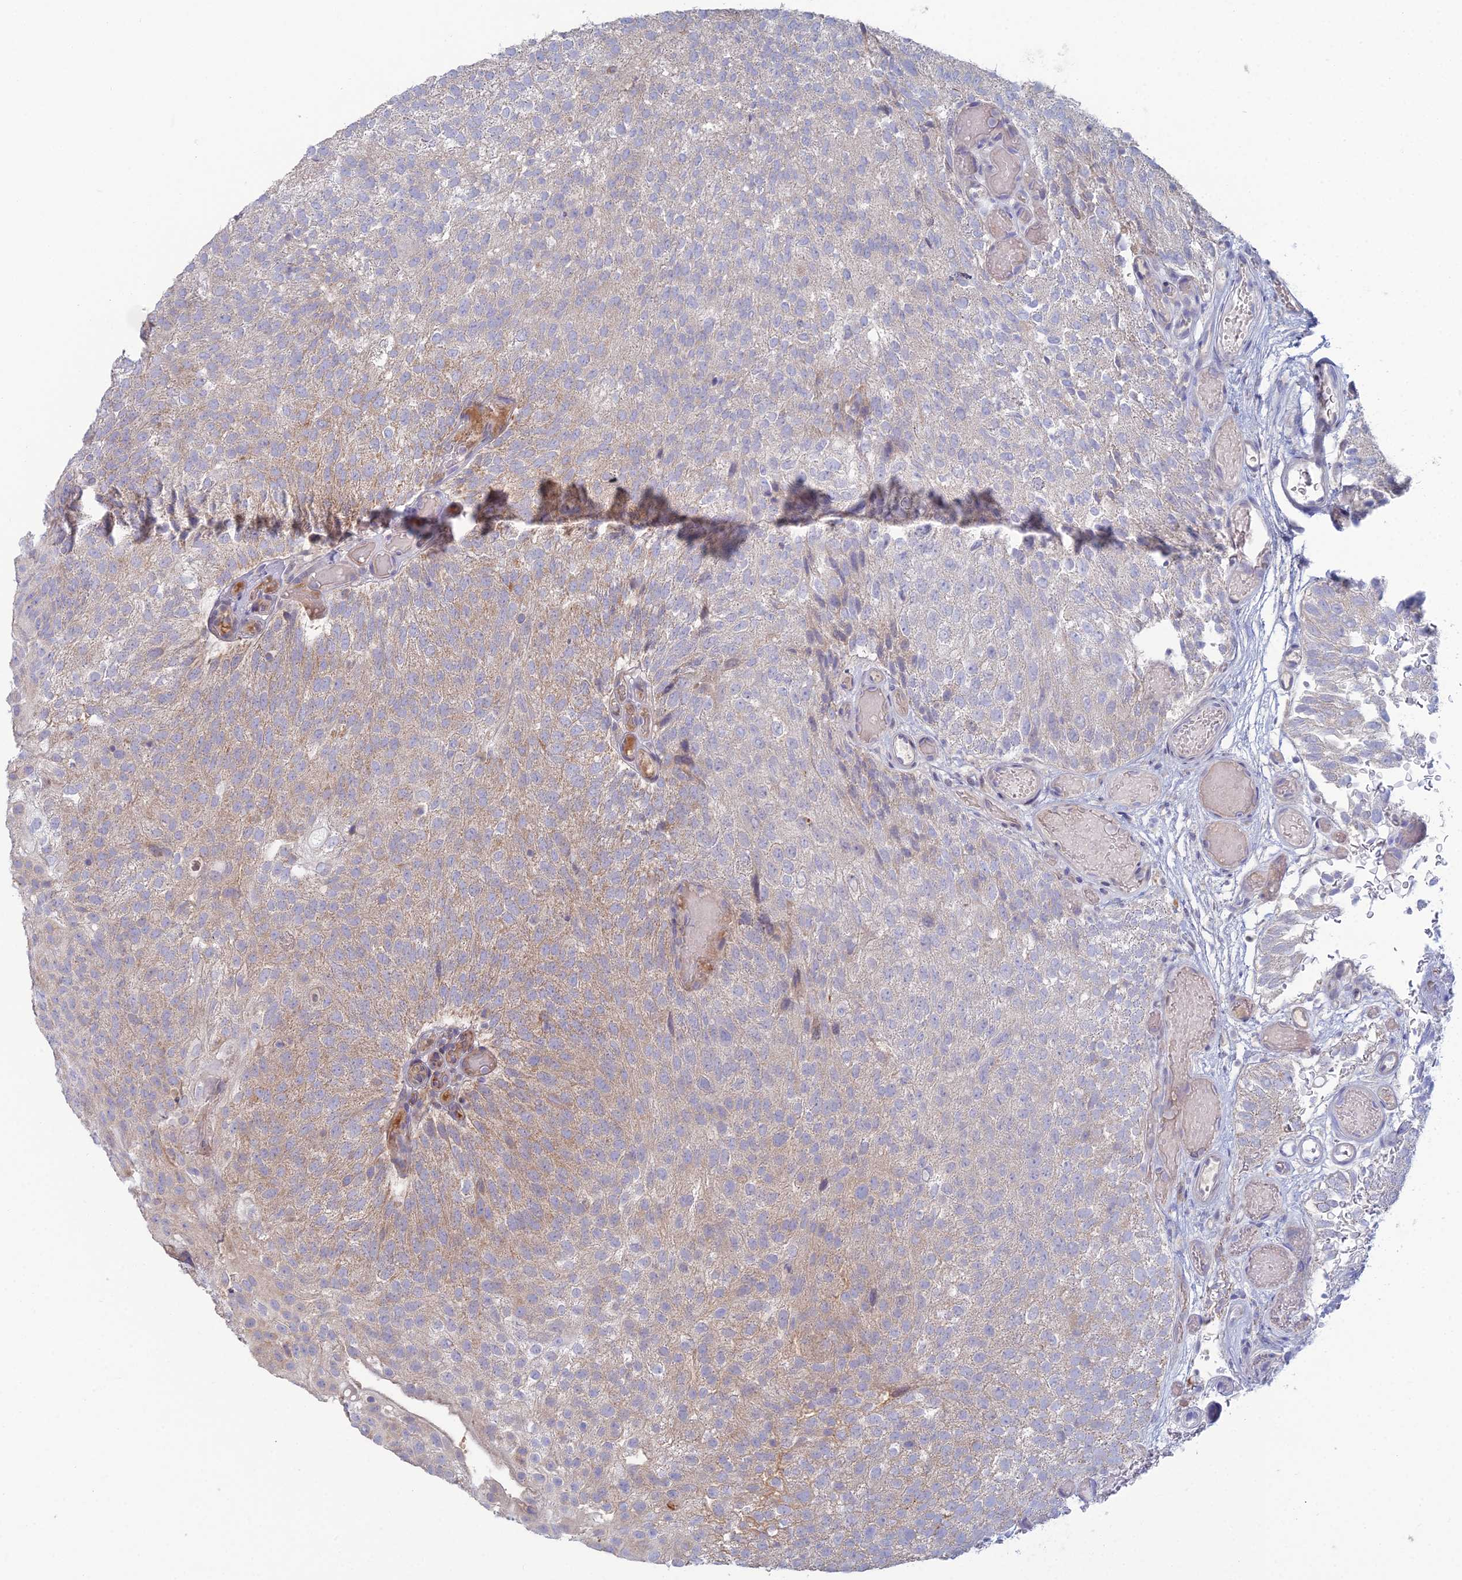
{"staining": {"intensity": "weak", "quantity": "<25%", "location": "cytoplasmic/membranous"}, "tissue": "urothelial cancer", "cell_type": "Tumor cells", "image_type": "cancer", "snomed": [{"axis": "morphology", "description": "Urothelial carcinoma, Low grade"}, {"axis": "topography", "description": "Urinary bladder"}], "caption": "Human low-grade urothelial carcinoma stained for a protein using immunohistochemistry (IHC) exhibits no expression in tumor cells.", "gene": "ARL16", "patient": {"sex": "male", "age": 78}}